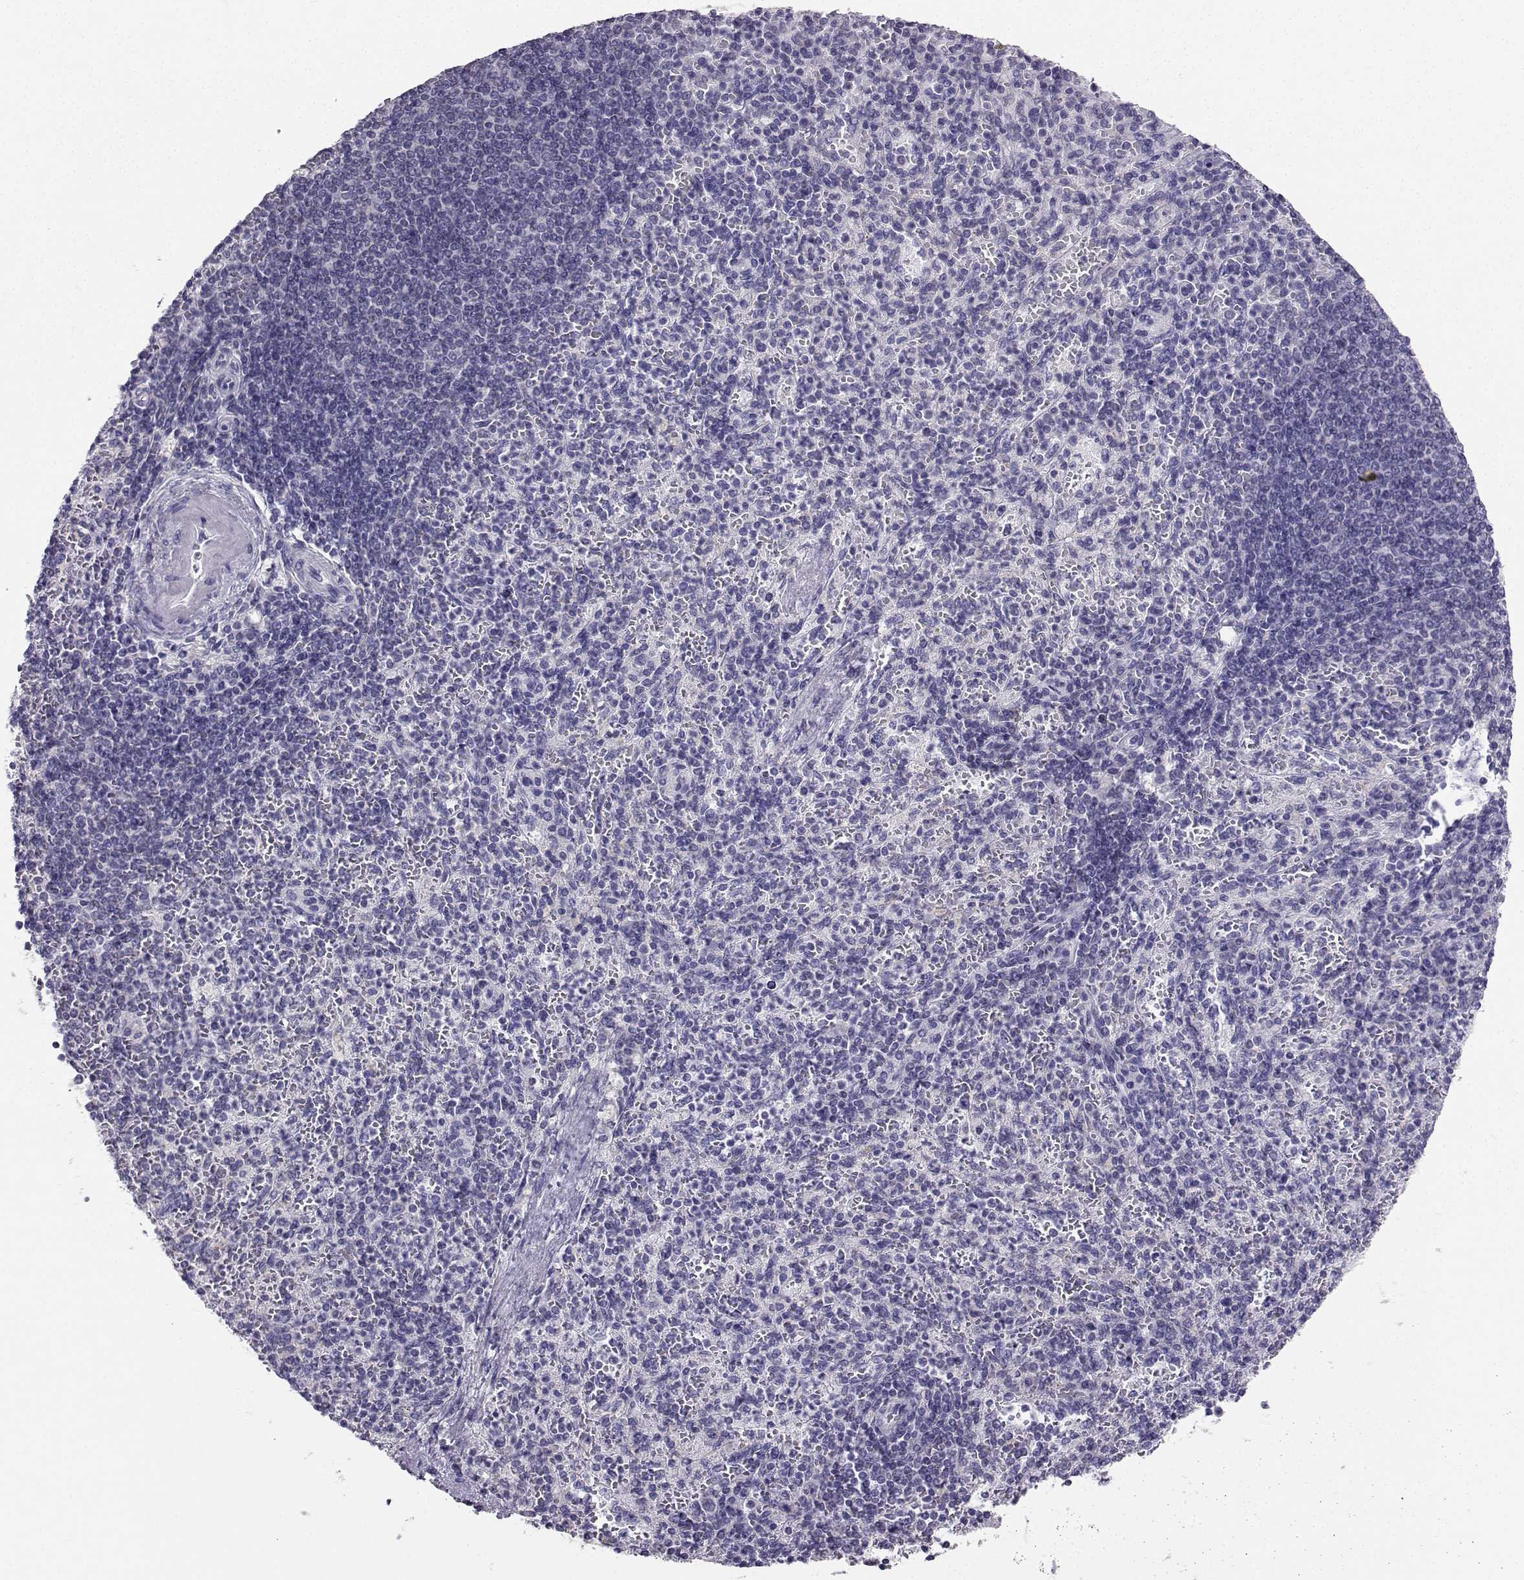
{"staining": {"intensity": "negative", "quantity": "none", "location": "none"}, "tissue": "spleen", "cell_type": "Cells in red pulp", "image_type": "normal", "snomed": [{"axis": "morphology", "description": "Normal tissue, NOS"}, {"axis": "topography", "description": "Spleen"}], "caption": "A micrograph of human spleen is negative for staining in cells in red pulp. (DAB (3,3'-diaminobenzidine) IHC, high magnification).", "gene": "AVP", "patient": {"sex": "female", "age": 74}}